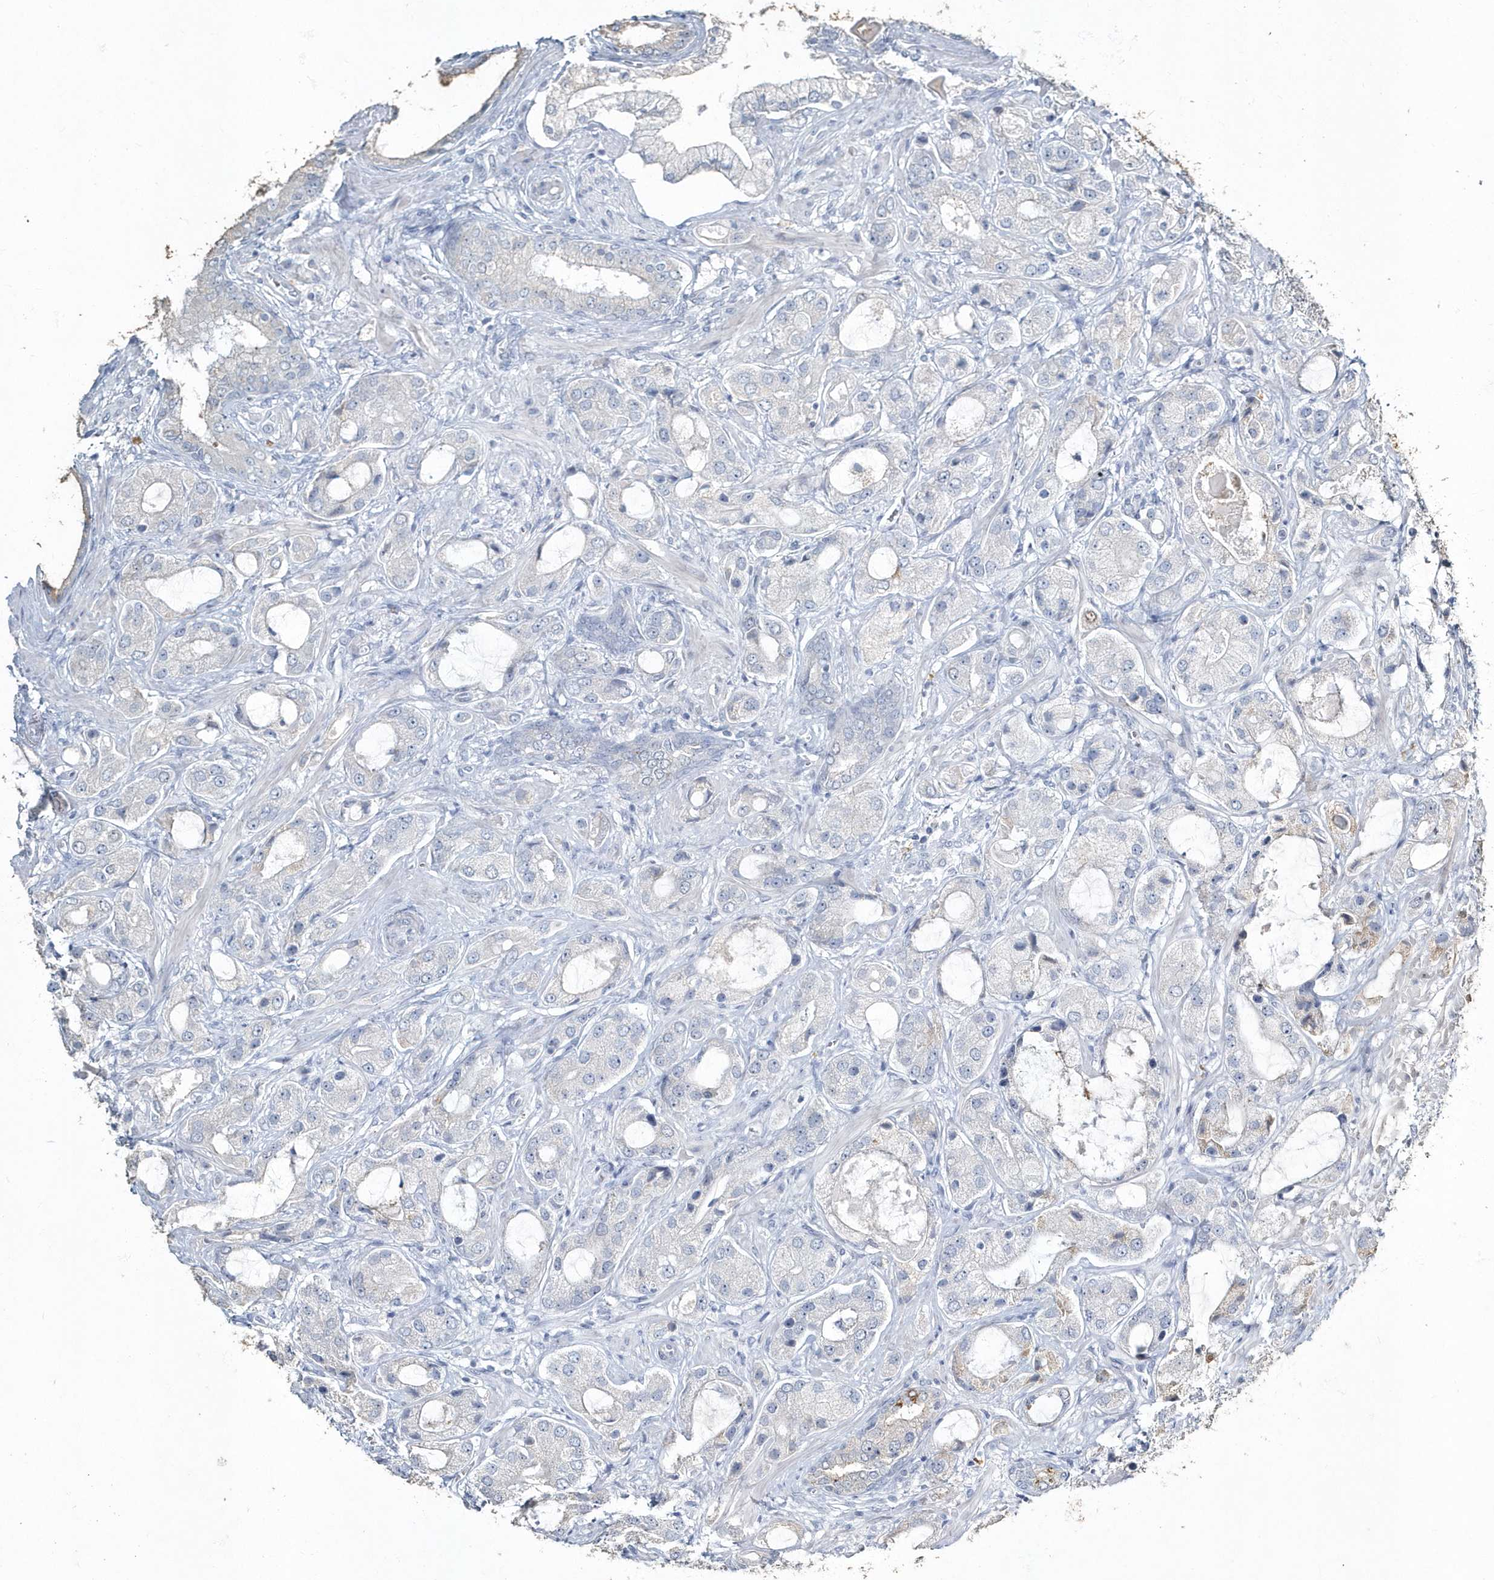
{"staining": {"intensity": "negative", "quantity": "none", "location": "none"}, "tissue": "prostate cancer", "cell_type": "Tumor cells", "image_type": "cancer", "snomed": [{"axis": "morphology", "description": "Normal tissue, NOS"}, {"axis": "morphology", "description": "Adenocarcinoma, High grade"}, {"axis": "topography", "description": "Prostate"}, {"axis": "topography", "description": "Peripheral nerve tissue"}], "caption": "IHC micrograph of human prostate adenocarcinoma (high-grade) stained for a protein (brown), which displays no positivity in tumor cells.", "gene": "MYOT", "patient": {"sex": "male", "age": 59}}